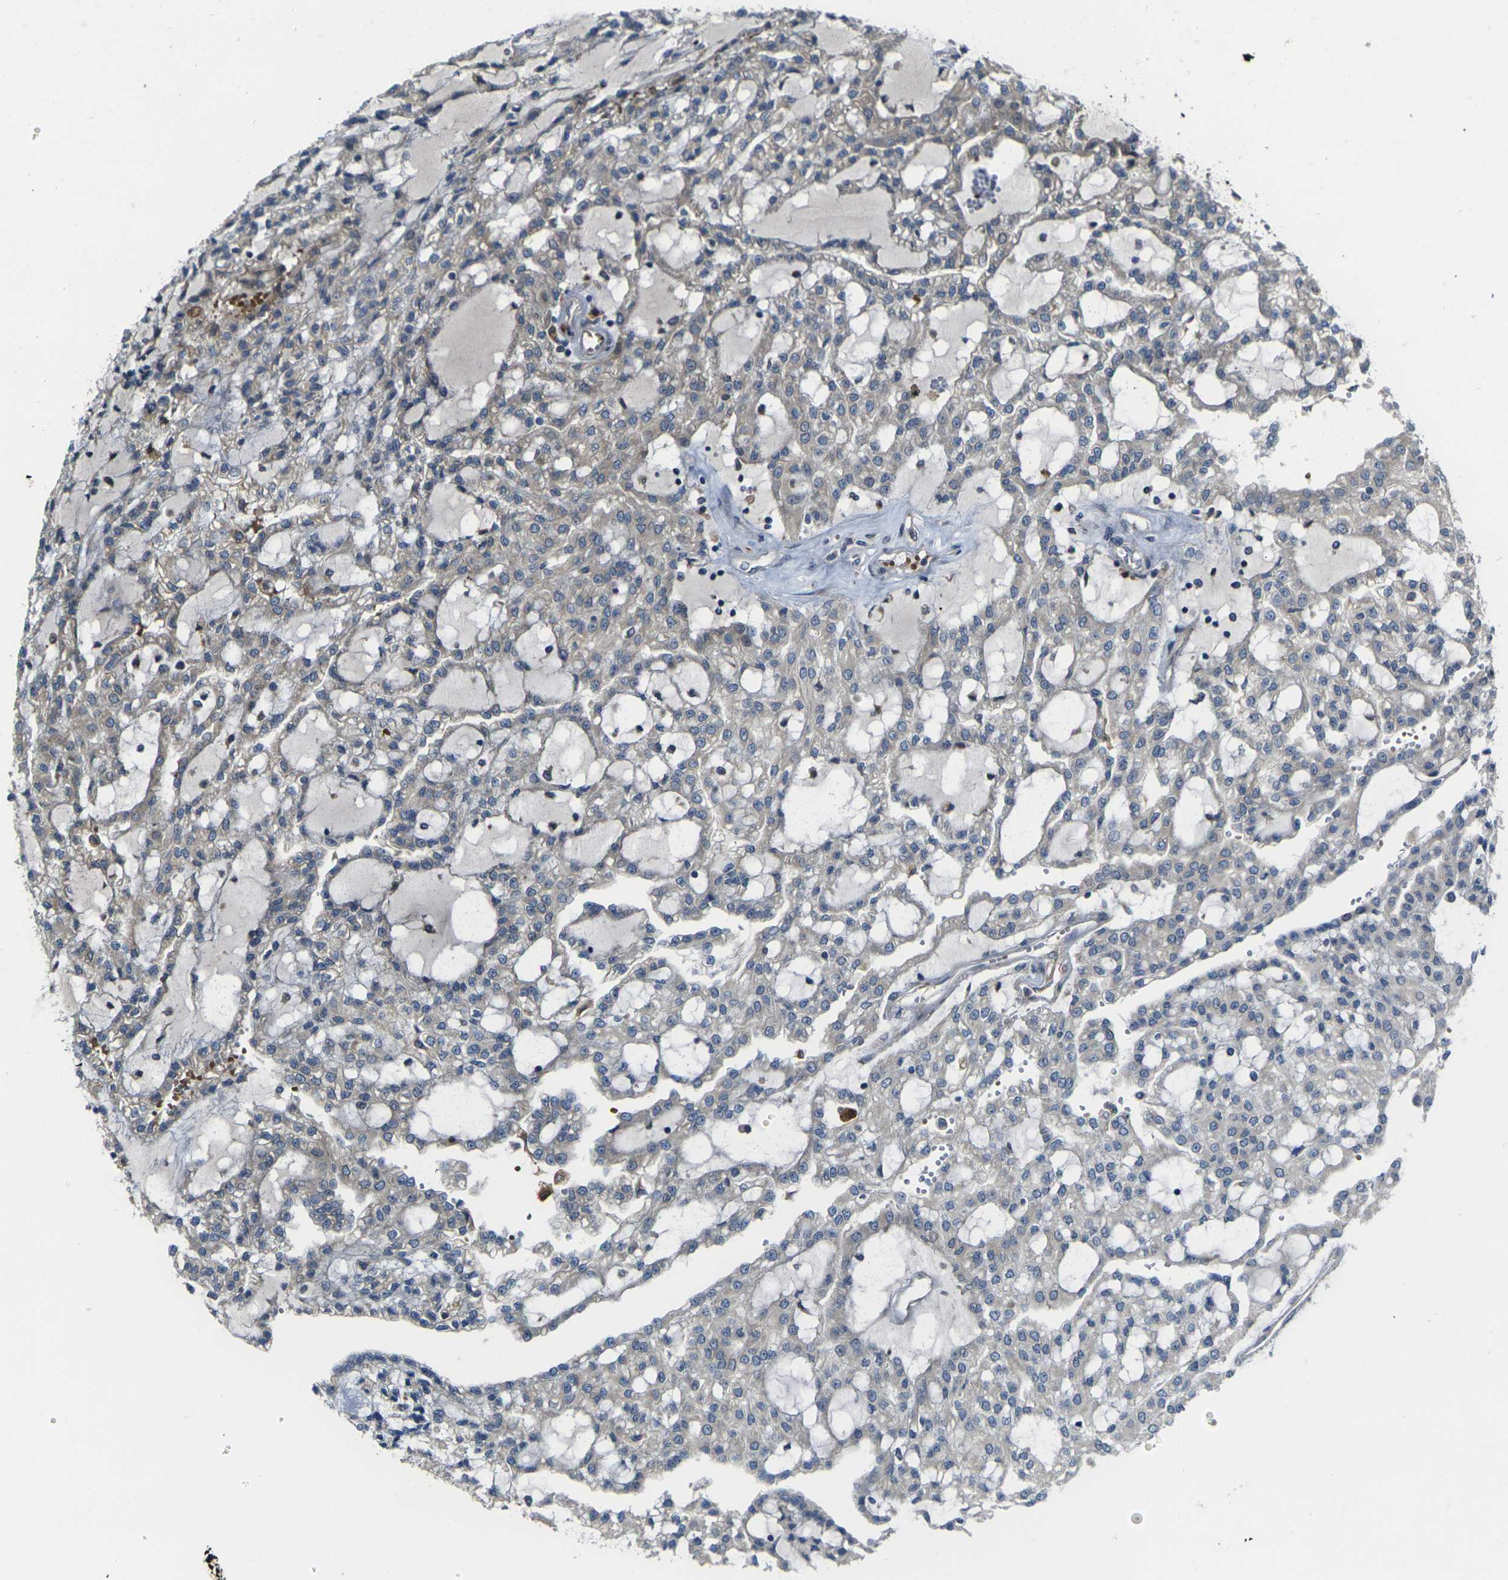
{"staining": {"intensity": "negative", "quantity": "none", "location": "none"}, "tissue": "renal cancer", "cell_type": "Tumor cells", "image_type": "cancer", "snomed": [{"axis": "morphology", "description": "Adenocarcinoma, NOS"}, {"axis": "topography", "description": "Kidney"}], "caption": "Immunohistochemistry photomicrograph of renal cancer (adenocarcinoma) stained for a protein (brown), which reveals no expression in tumor cells.", "gene": "FZD1", "patient": {"sex": "male", "age": 63}}